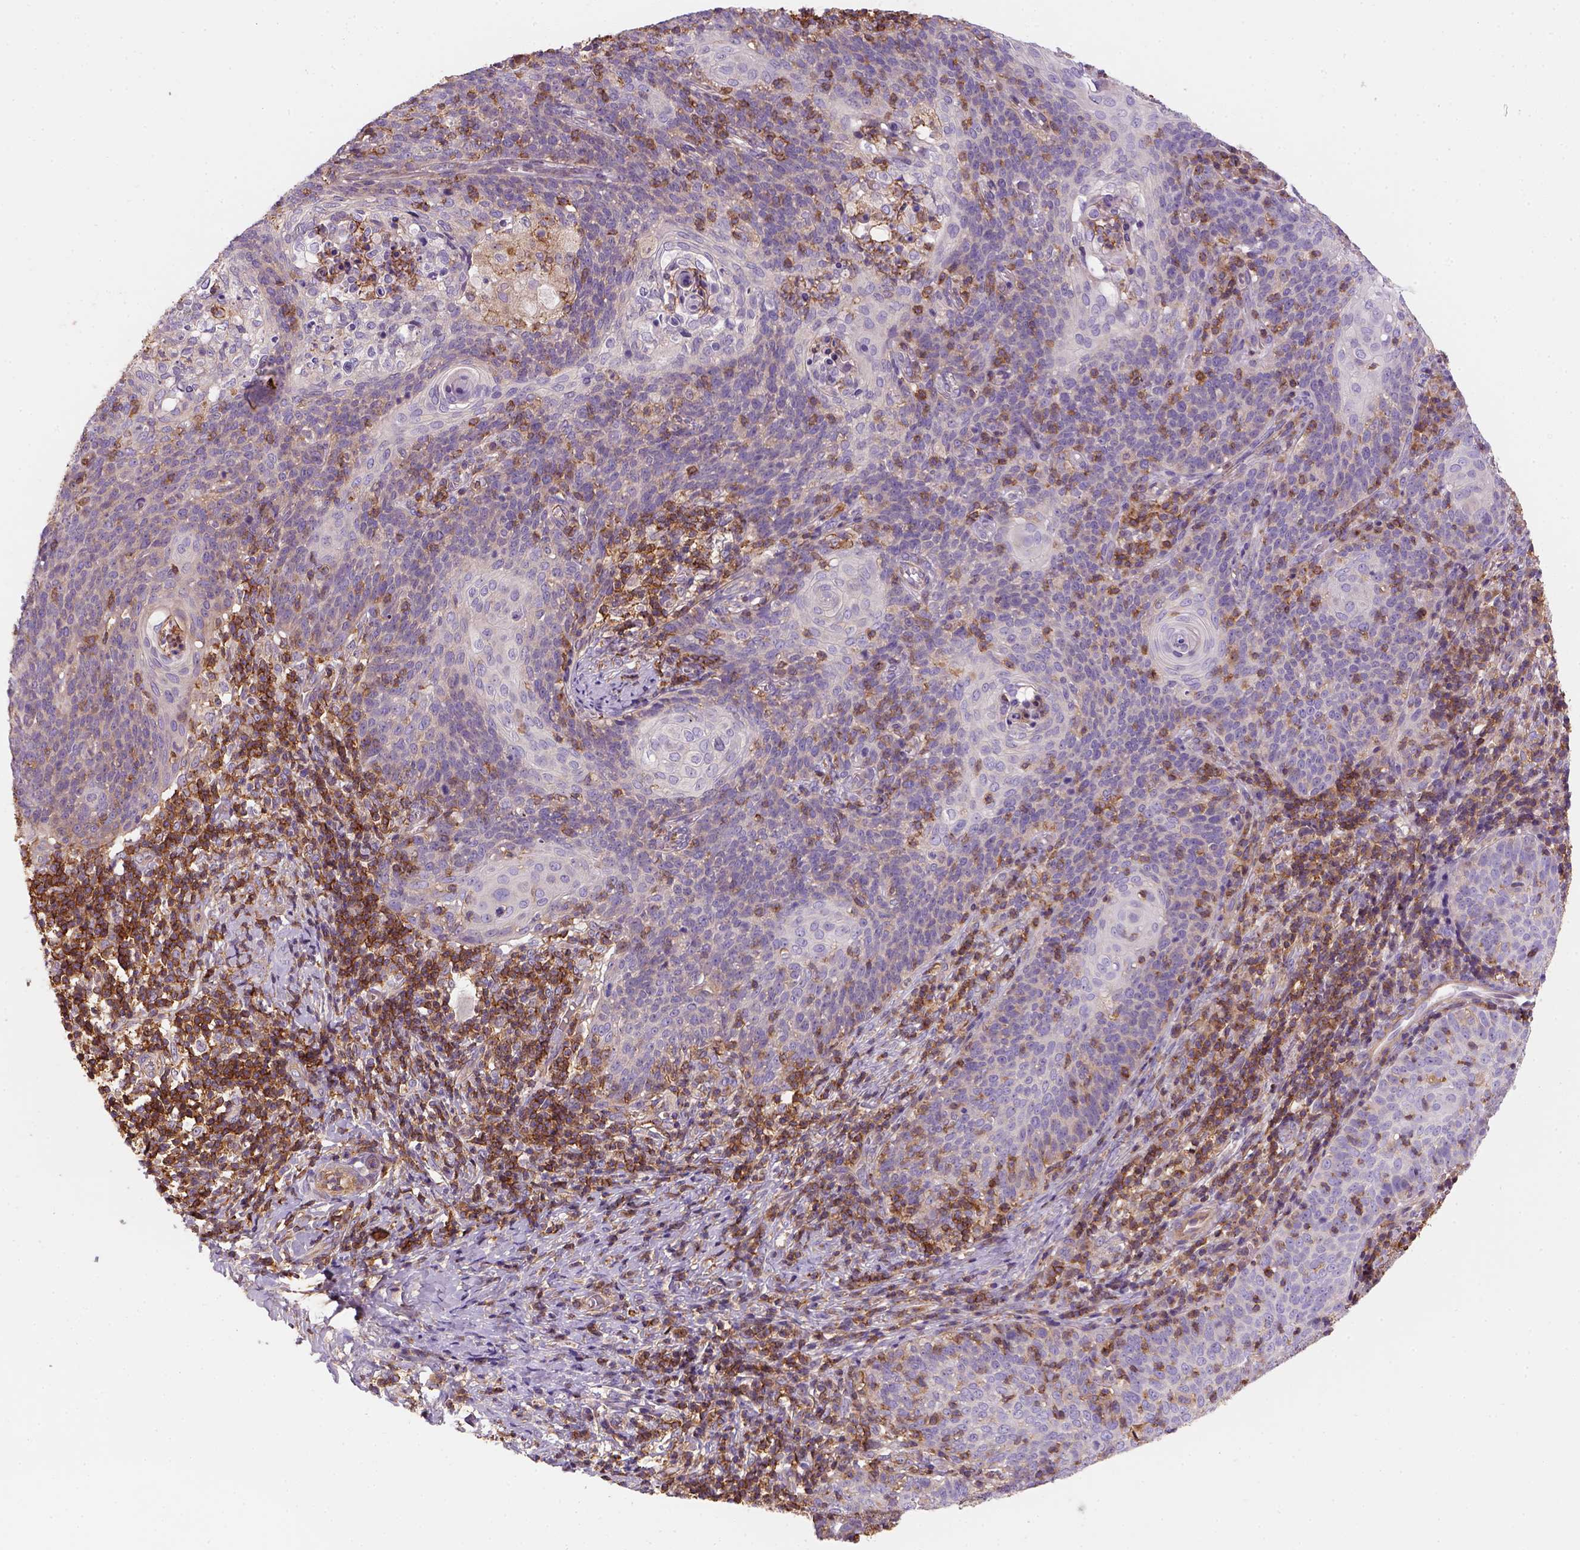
{"staining": {"intensity": "negative", "quantity": "none", "location": "none"}, "tissue": "cervical cancer", "cell_type": "Tumor cells", "image_type": "cancer", "snomed": [{"axis": "morphology", "description": "Normal tissue, NOS"}, {"axis": "morphology", "description": "Squamous cell carcinoma, NOS"}, {"axis": "topography", "description": "Cervix"}], "caption": "IHC histopathology image of human cervical cancer (squamous cell carcinoma) stained for a protein (brown), which shows no positivity in tumor cells.", "gene": "GPRC5D", "patient": {"sex": "female", "age": 39}}